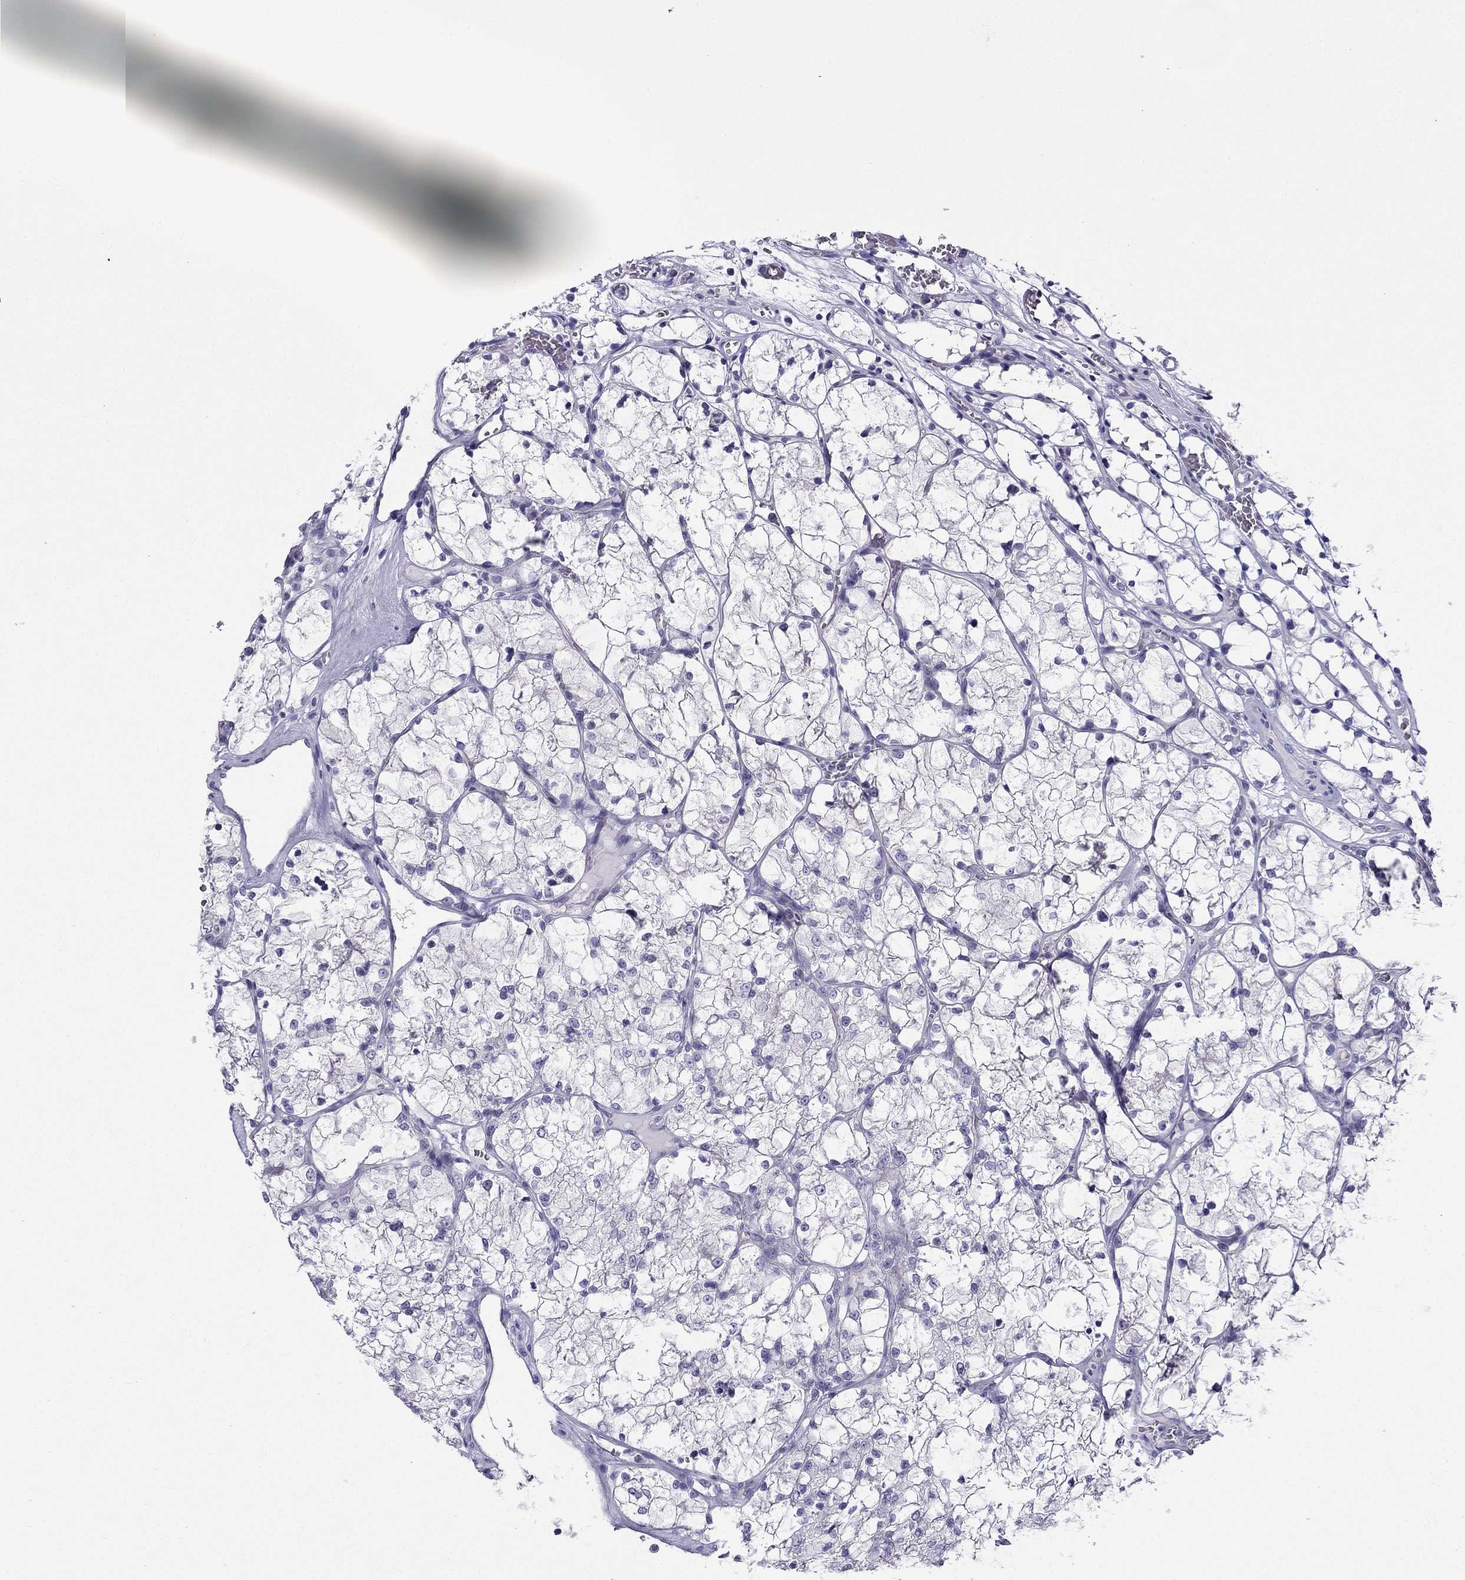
{"staining": {"intensity": "negative", "quantity": "none", "location": "none"}, "tissue": "renal cancer", "cell_type": "Tumor cells", "image_type": "cancer", "snomed": [{"axis": "morphology", "description": "Adenocarcinoma, NOS"}, {"axis": "topography", "description": "Kidney"}], "caption": "This image is of renal adenocarcinoma stained with IHC to label a protein in brown with the nuclei are counter-stained blue. There is no expression in tumor cells.", "gene": "KCNJ10", "patient": {"sex": "female", "age": 69}}